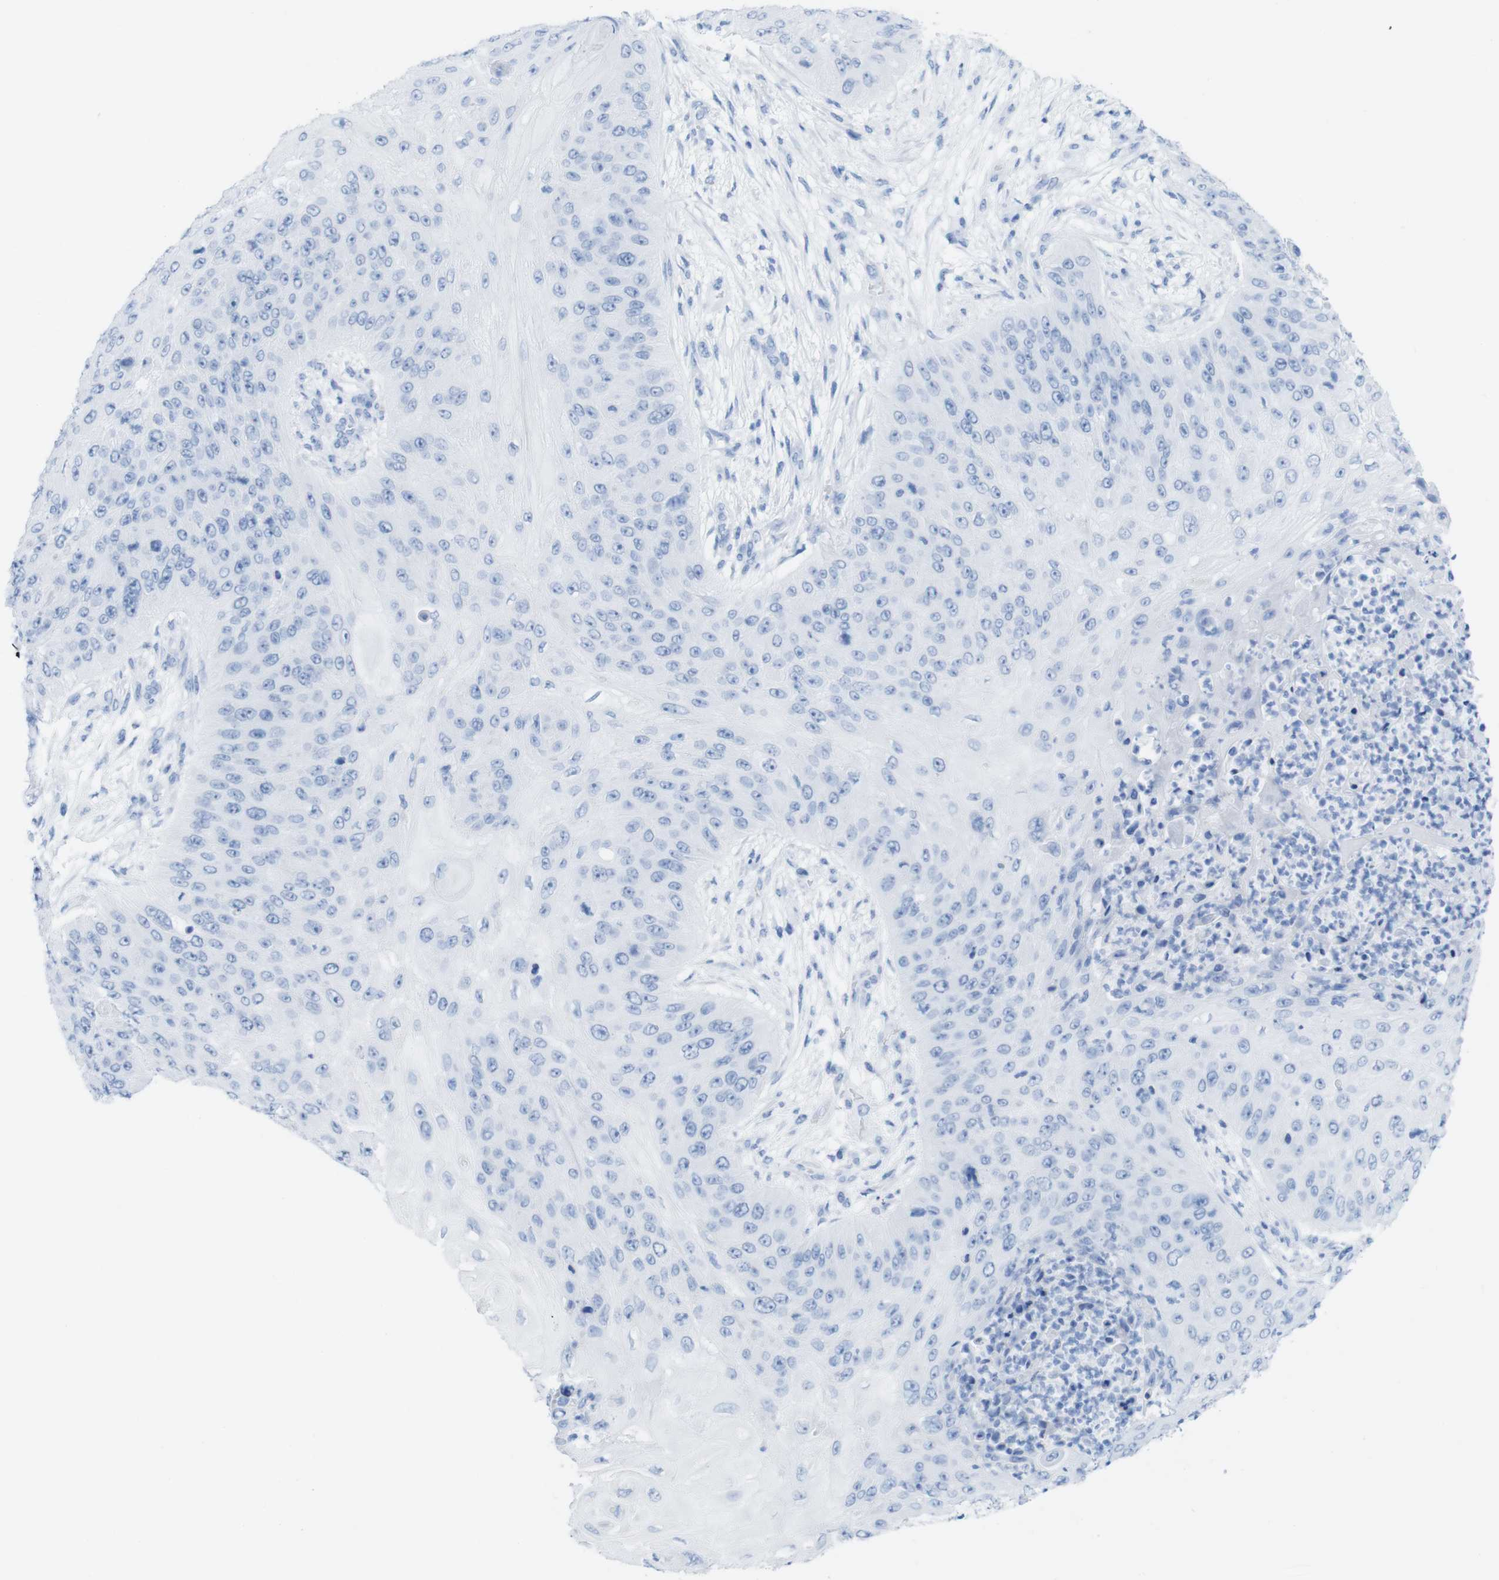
{"staining": {"intensity": "negative", "quantity": "none", "location": "none"}, "tissue": "skin cancer", "cell_type": "Tumor cells", "image_type": "cancer", "snomed": [{"axis": "morphology", "description": "Squamous cell carcinoma, NOS"}, {"axis": "topography", "description": "Skin"}], "caption": "Protein analysis of skin squamous cell carcinoma demonstrates no significant expression in tumor cells.", "gene": "MYH7", "patient": {"sex": "female", "age": 80}}